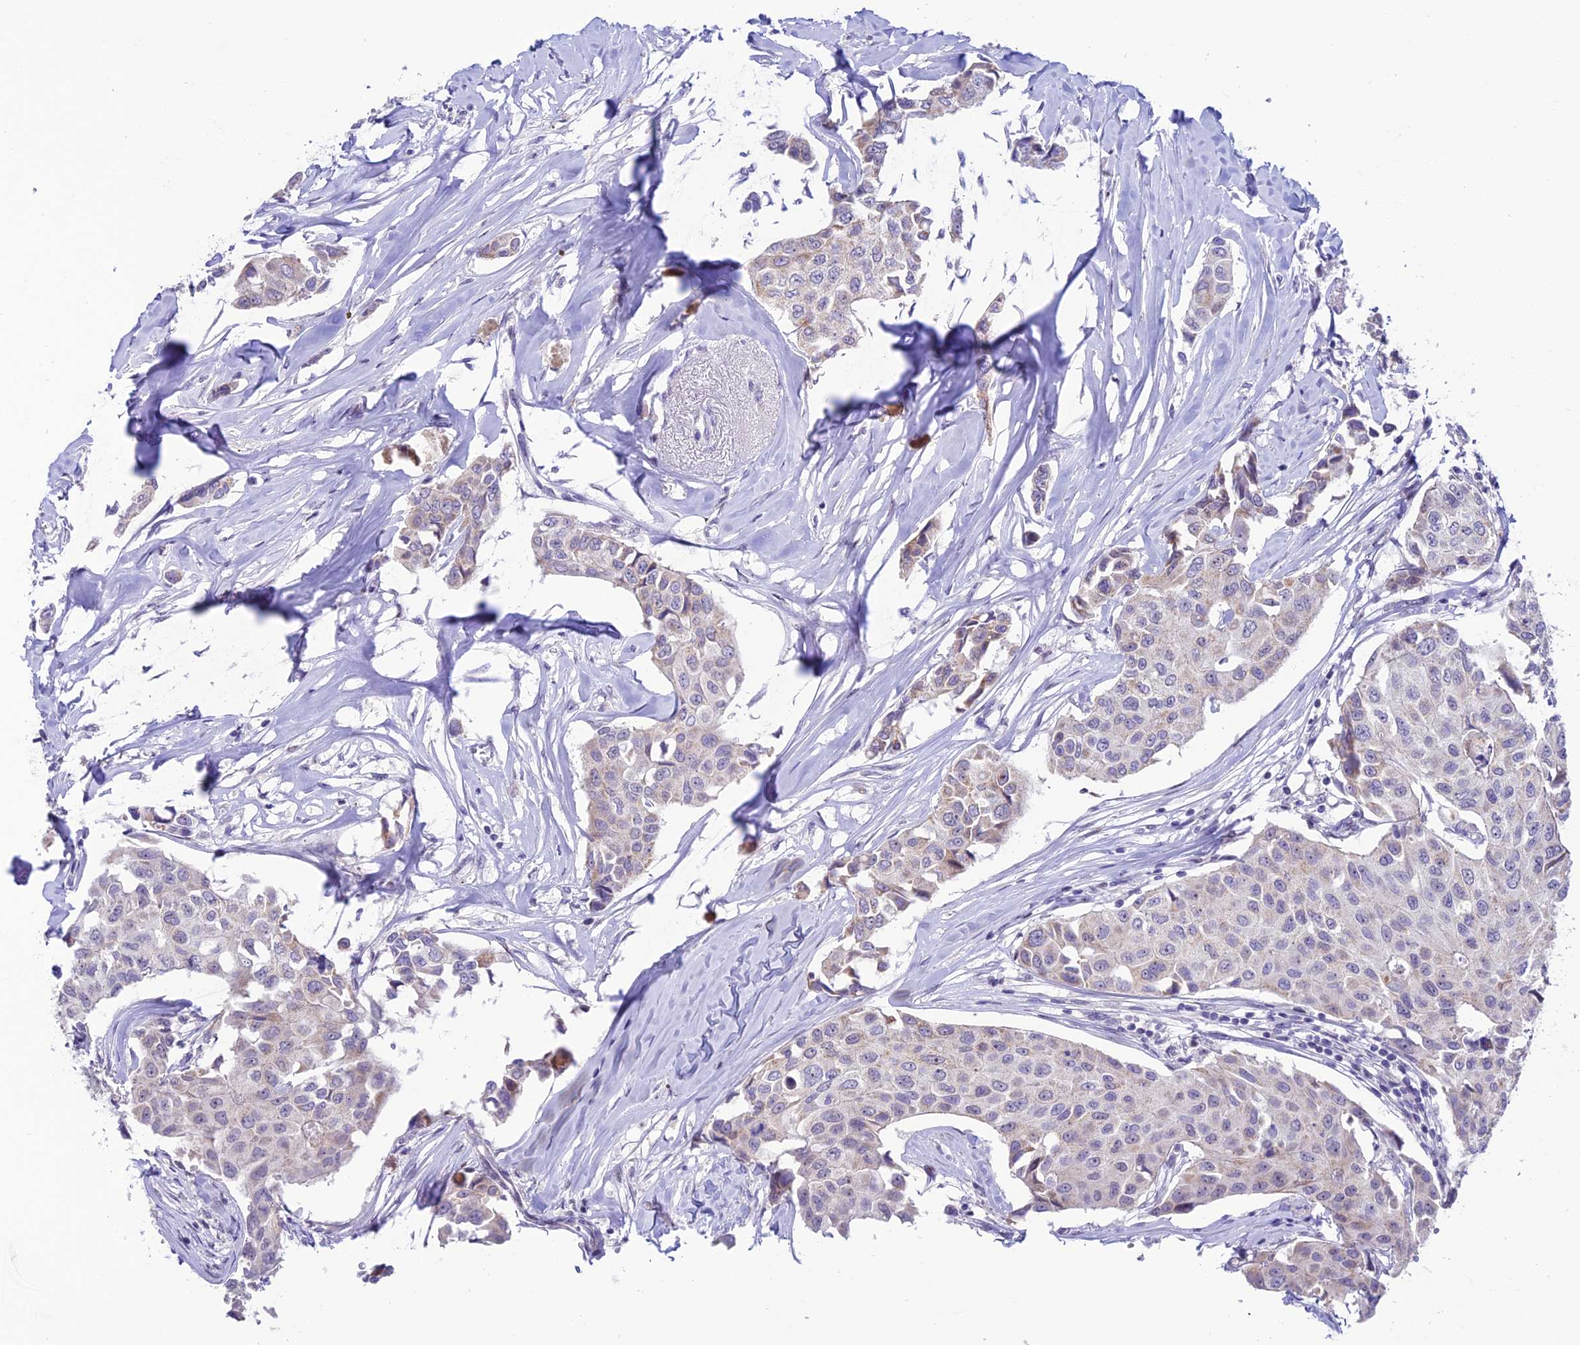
{"staining": {"intensity": "weak", "quantity": "<25%", "location": "cytoplasmic/membranous"}, "tissue": "breast cancer", "cell_type": "Tumor cells", "image_type": "cancer", "snomed": [{"axis": "morphology", "description": "Duct carcinoma"}, {"axis": "topography", "description": "Breast"}], "caption": "DAB (3,3'-diaminobenzidine) immunohistochemical staining of breast infiltrating ductal carcinoma shows no significant expression in tumor cells. (DAB immunohistochemistry visualized using brightfield microscopy, high magnification).", "gene": "SLC10A1", "patient": {"sex": "female", "age": 80}}